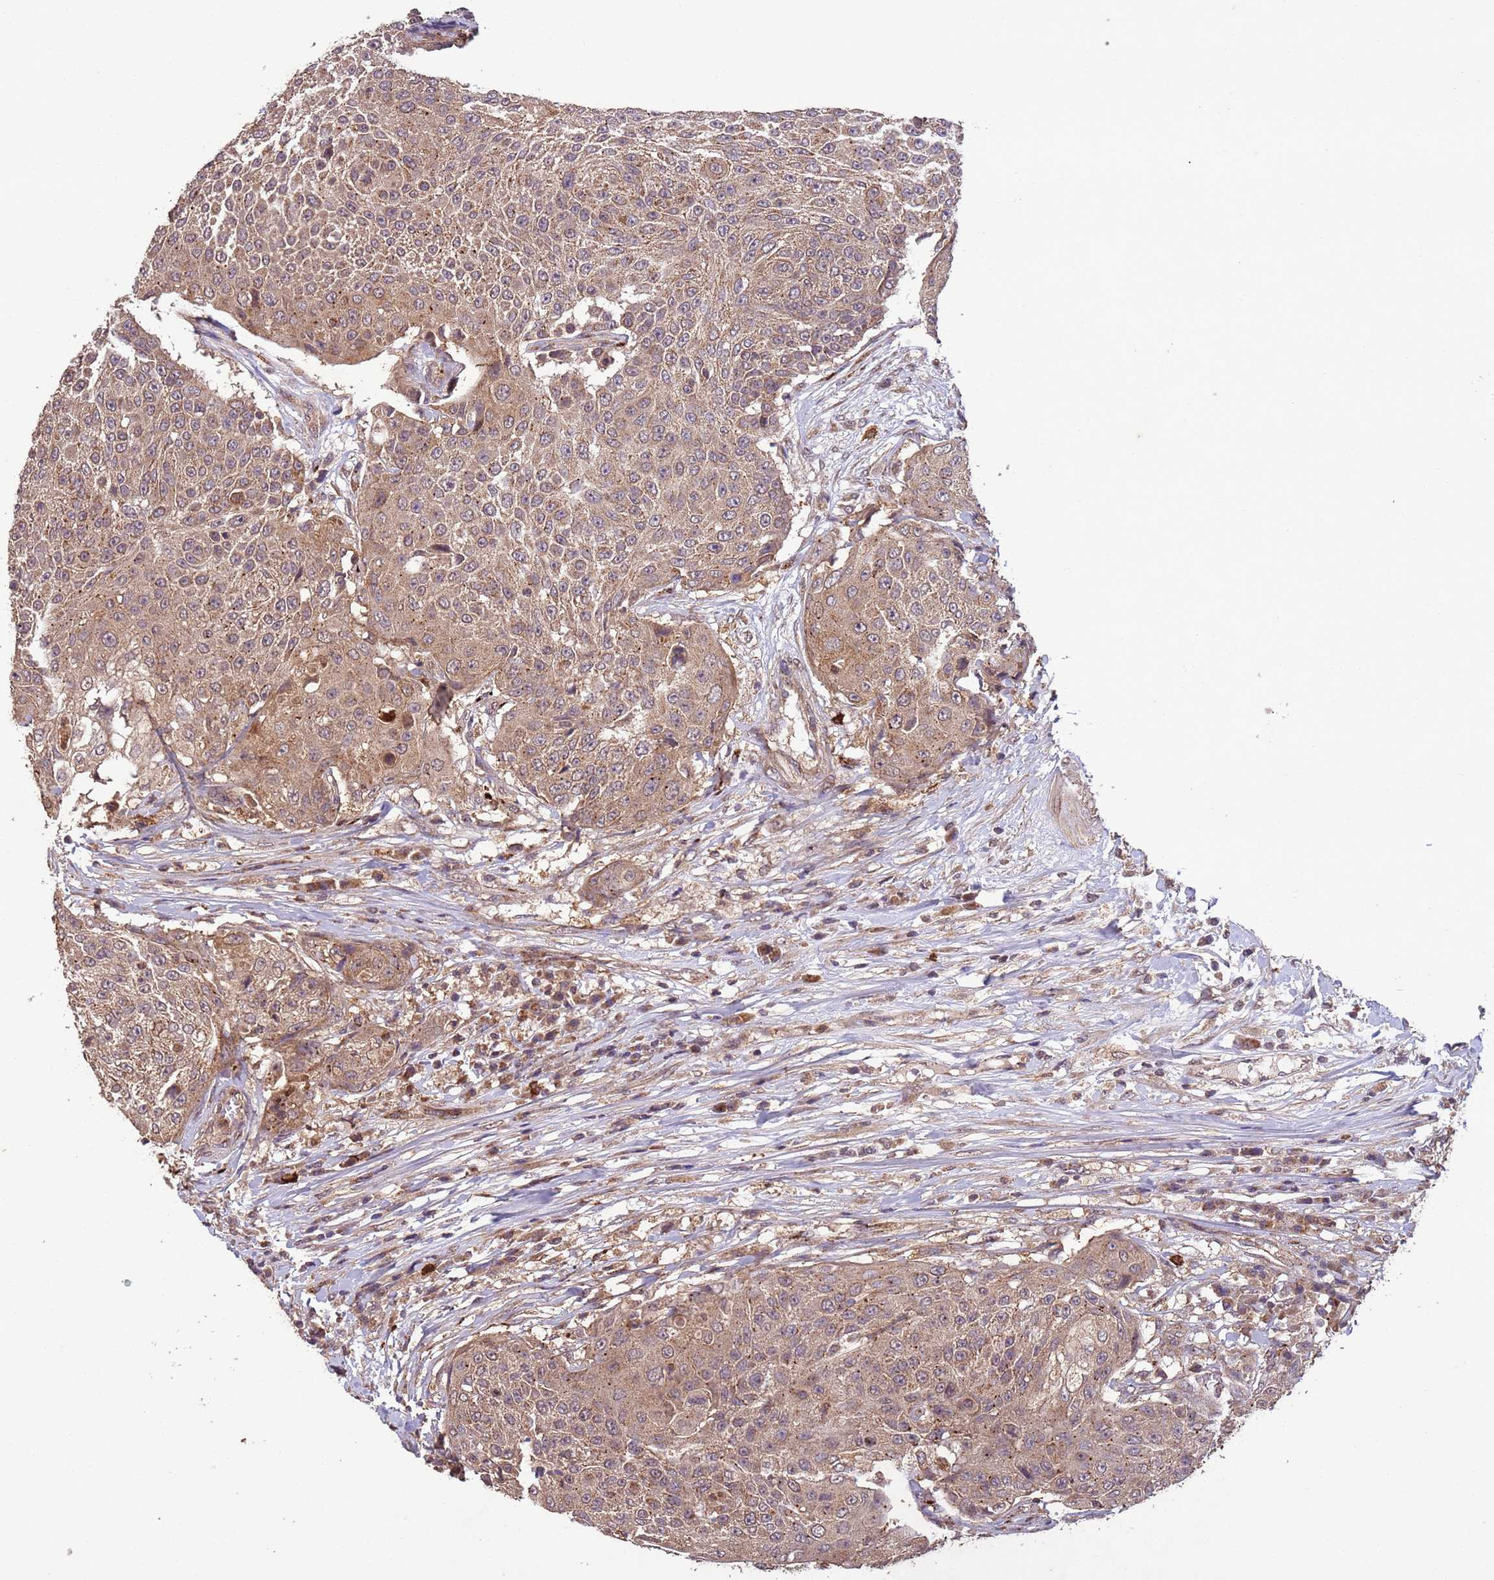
{"staining": {"intensity": "moderate", "quantity": ">75%", "location": "cytoplasmic/membranous"}, "tissue": "urothelial cancer", "cell_type": "Tumor cells", "image_type": "cancer", "snomed": [{"axis": "morphology", "description": "Urothelial carcinoma, High grade"}, {"axis": "topography", "description": "Urinary bladder"}], "caption": "Moderate cytoplasmic/membranous positivity is present in approximately >75% of tumor cells in urothelial cancer.", "gene": "FASTKD1", "patient": {"sex": "female", "age": 63}}